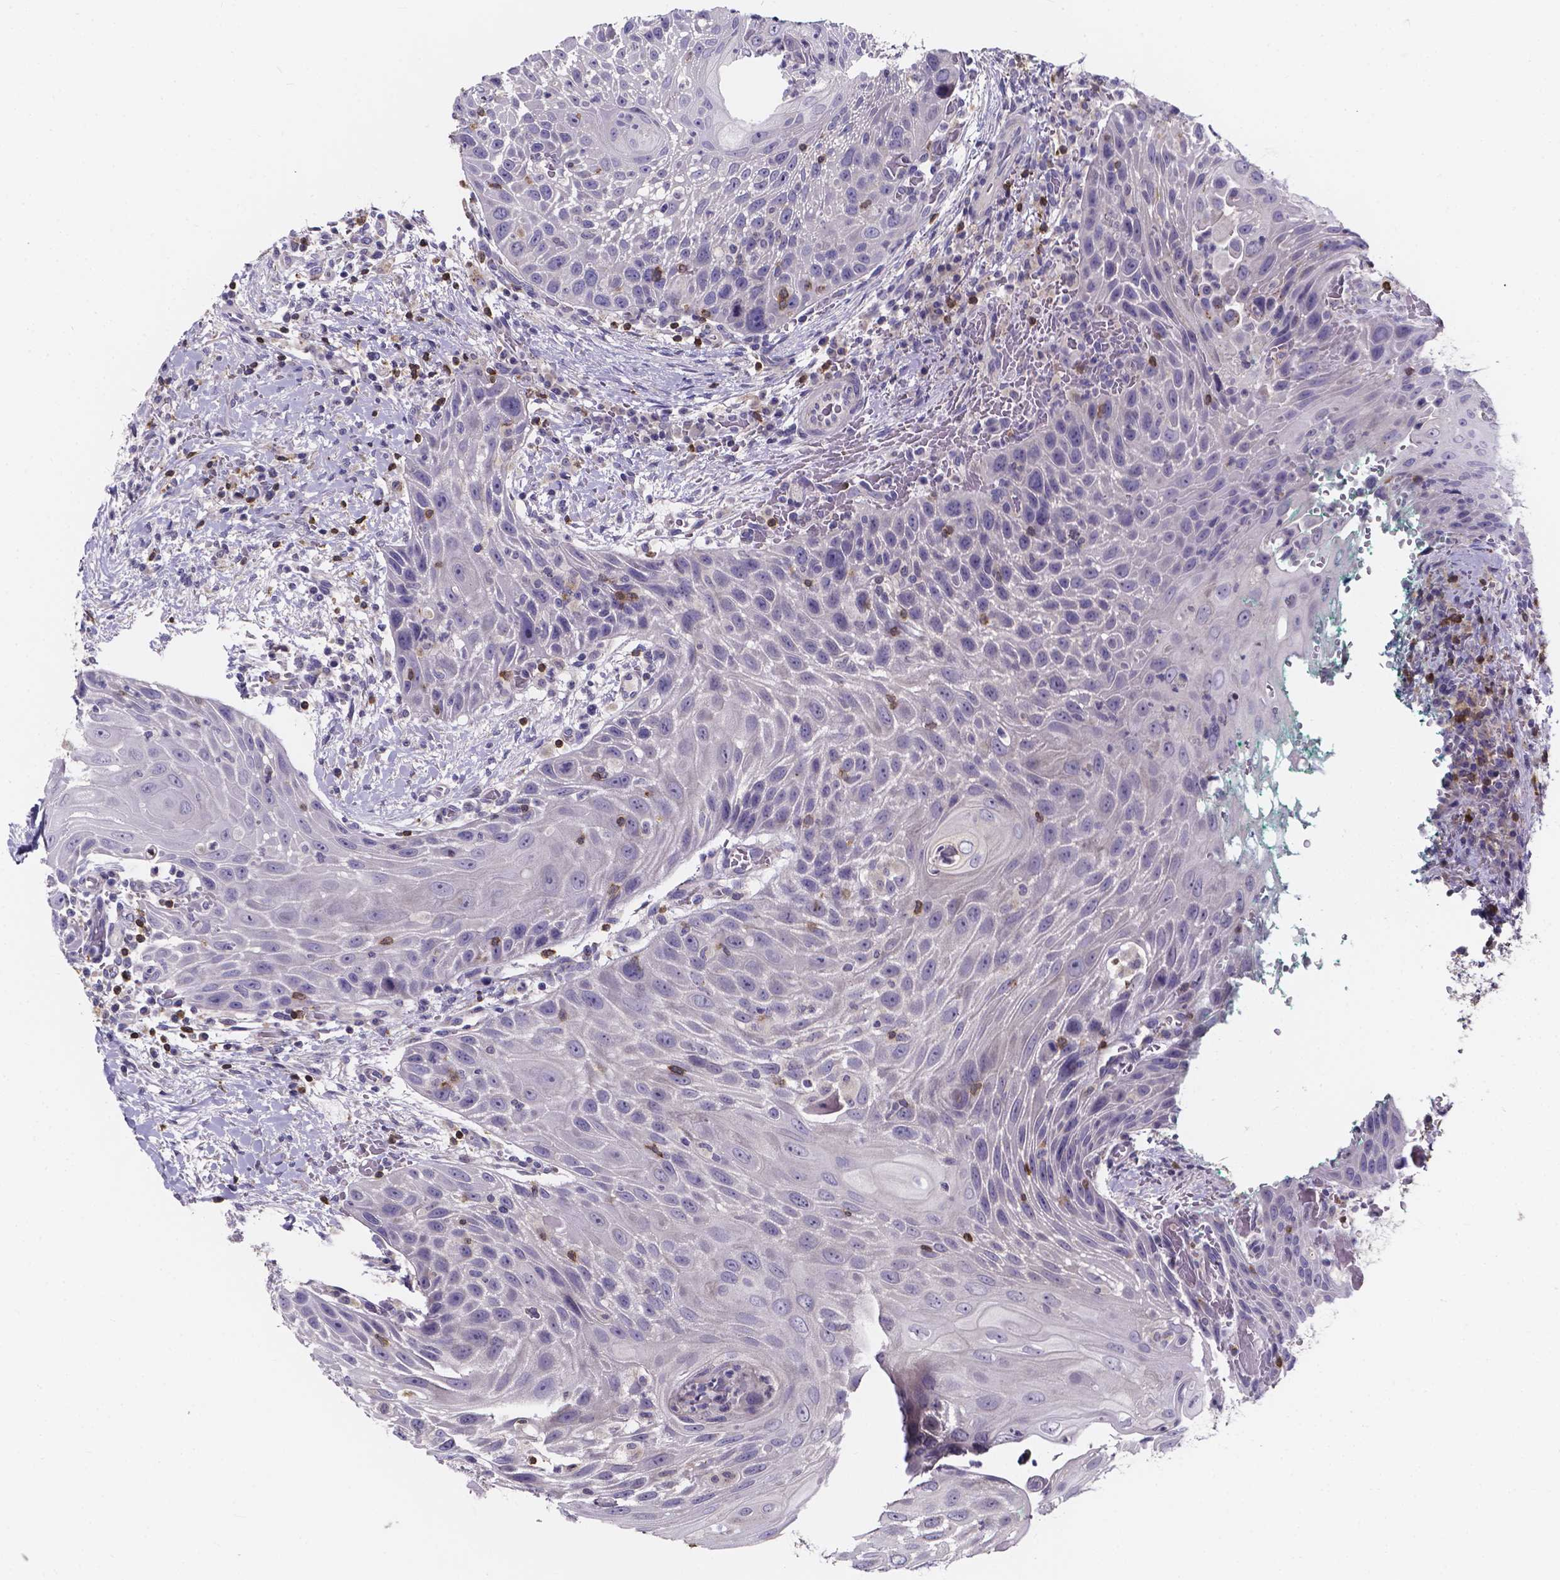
{"staining": {"intensity": "moderate", "quantity": "<25%", "location": "cytoplasmic/membranous"}, "tissue": "head and neck cancer", "cell_type": "Tumor cells", "image_type": "cancer", "snomed": [{"axis": "morphology", "description": "Squamous cell carcinoma, NOS"}, {"axis": "topography", "description": "Head-Neck"}], "caption": "An image of squamous cell carcinoma (head and neck) stained for a protein displays moderate cytoplasmic/membranous brown staining in tumor cells.", "gene": "THEMIS", "patient": {"sex": "male", "age": 69}}